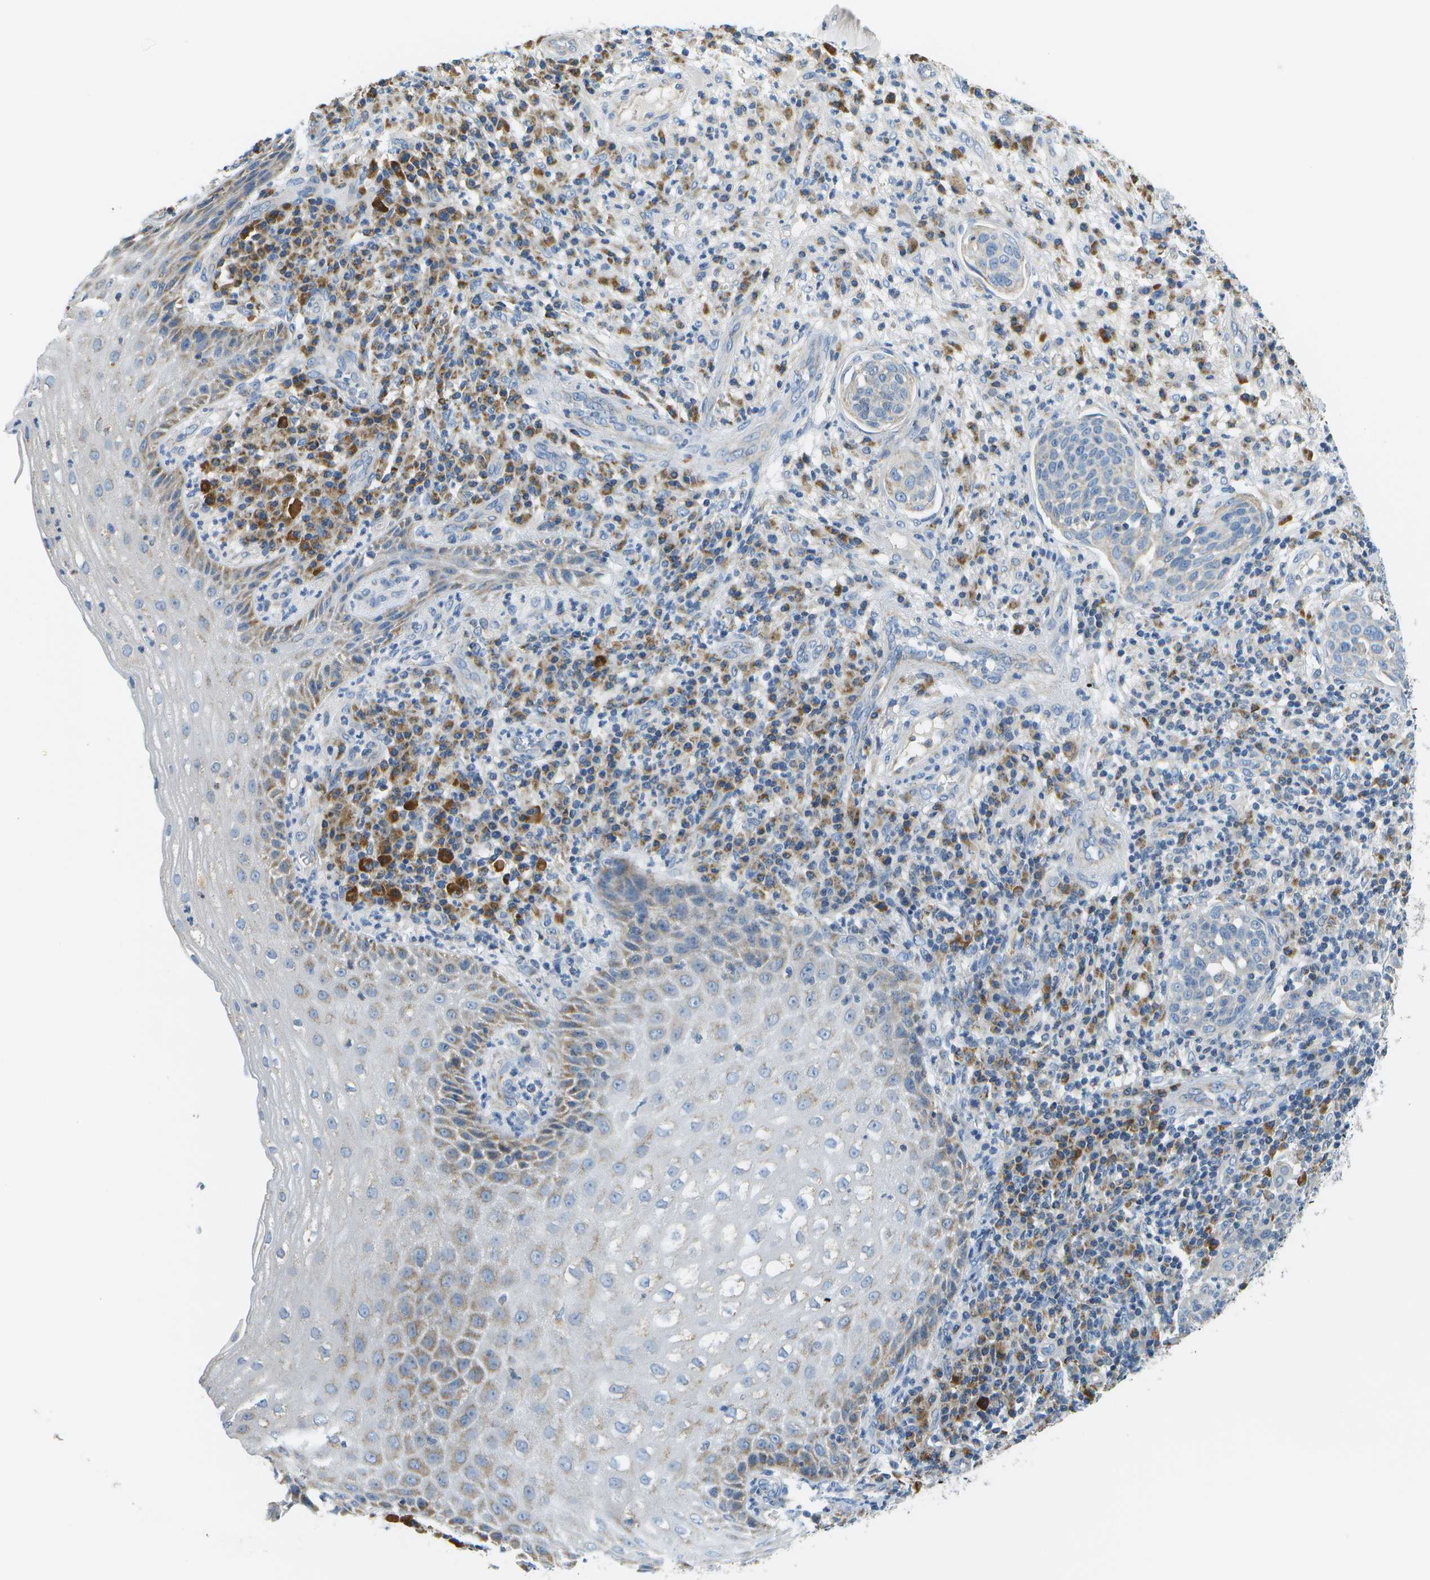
{"staining": {"intensity": "weak", "quantity": "<25%", "location": "cytoplasmic/membranous"}, "tissue": "cervical cancer", "cell_type": "Tumor cells", "image_type": "cancer", "snomed": [{"axis": "morphology", "description": "Squamous cell carcinoma, NOS"}, {"axis": "topography", "description": "Cervix"}], "caption": "A photomicrograph of human squamous cell carcinoma (cervical) is negative for staining in tumor cells. Brightfield microscopy of immunohistochemistry (IHC) stained with DAB (3,3'-diaminobenzidine) (brown) and hematoxylin (blue), captured at high magnification.", "gene": "PTGIS", "patient": {"sex": "female", "age": 34}}